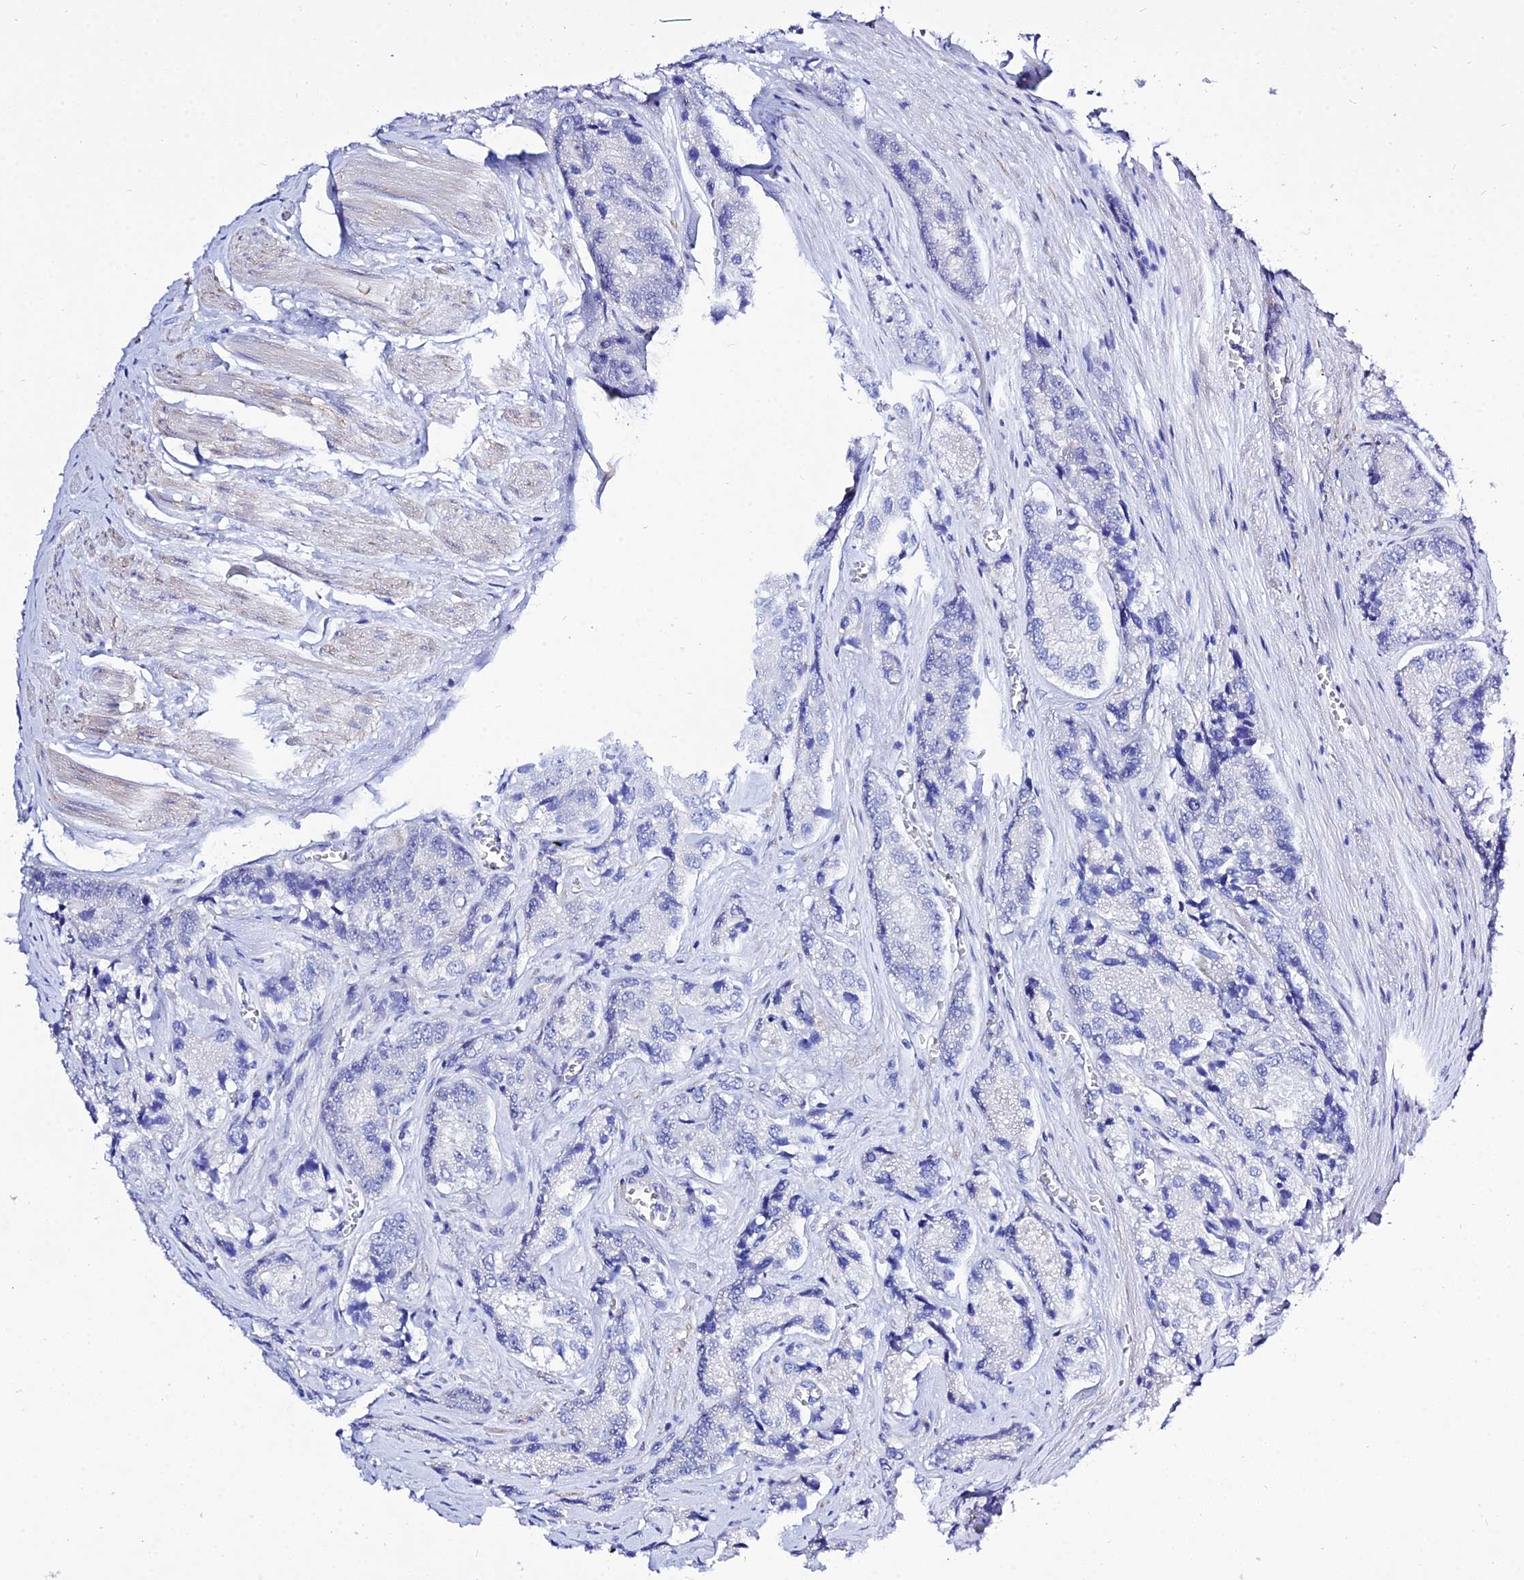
{"staining": {"intensity": "negative", "quantity": "none", "location": "none"}, "tissue": "prostate cancer", "cell_type": "Tumor cells", "image_type": "cancer", "snomed": [{"axis": "morphology", "description": "Adenocarcinoma, Low grade"}, {"axis": "topography", "description": "Prostate"}], "caption": "Immunohistochemical staining of human prostate low-grade adenocarcinoma exhibits no significant expression in tumor cells.", "gene": "DEFB107A", "patient": {"sex": "male", "age": 68}}